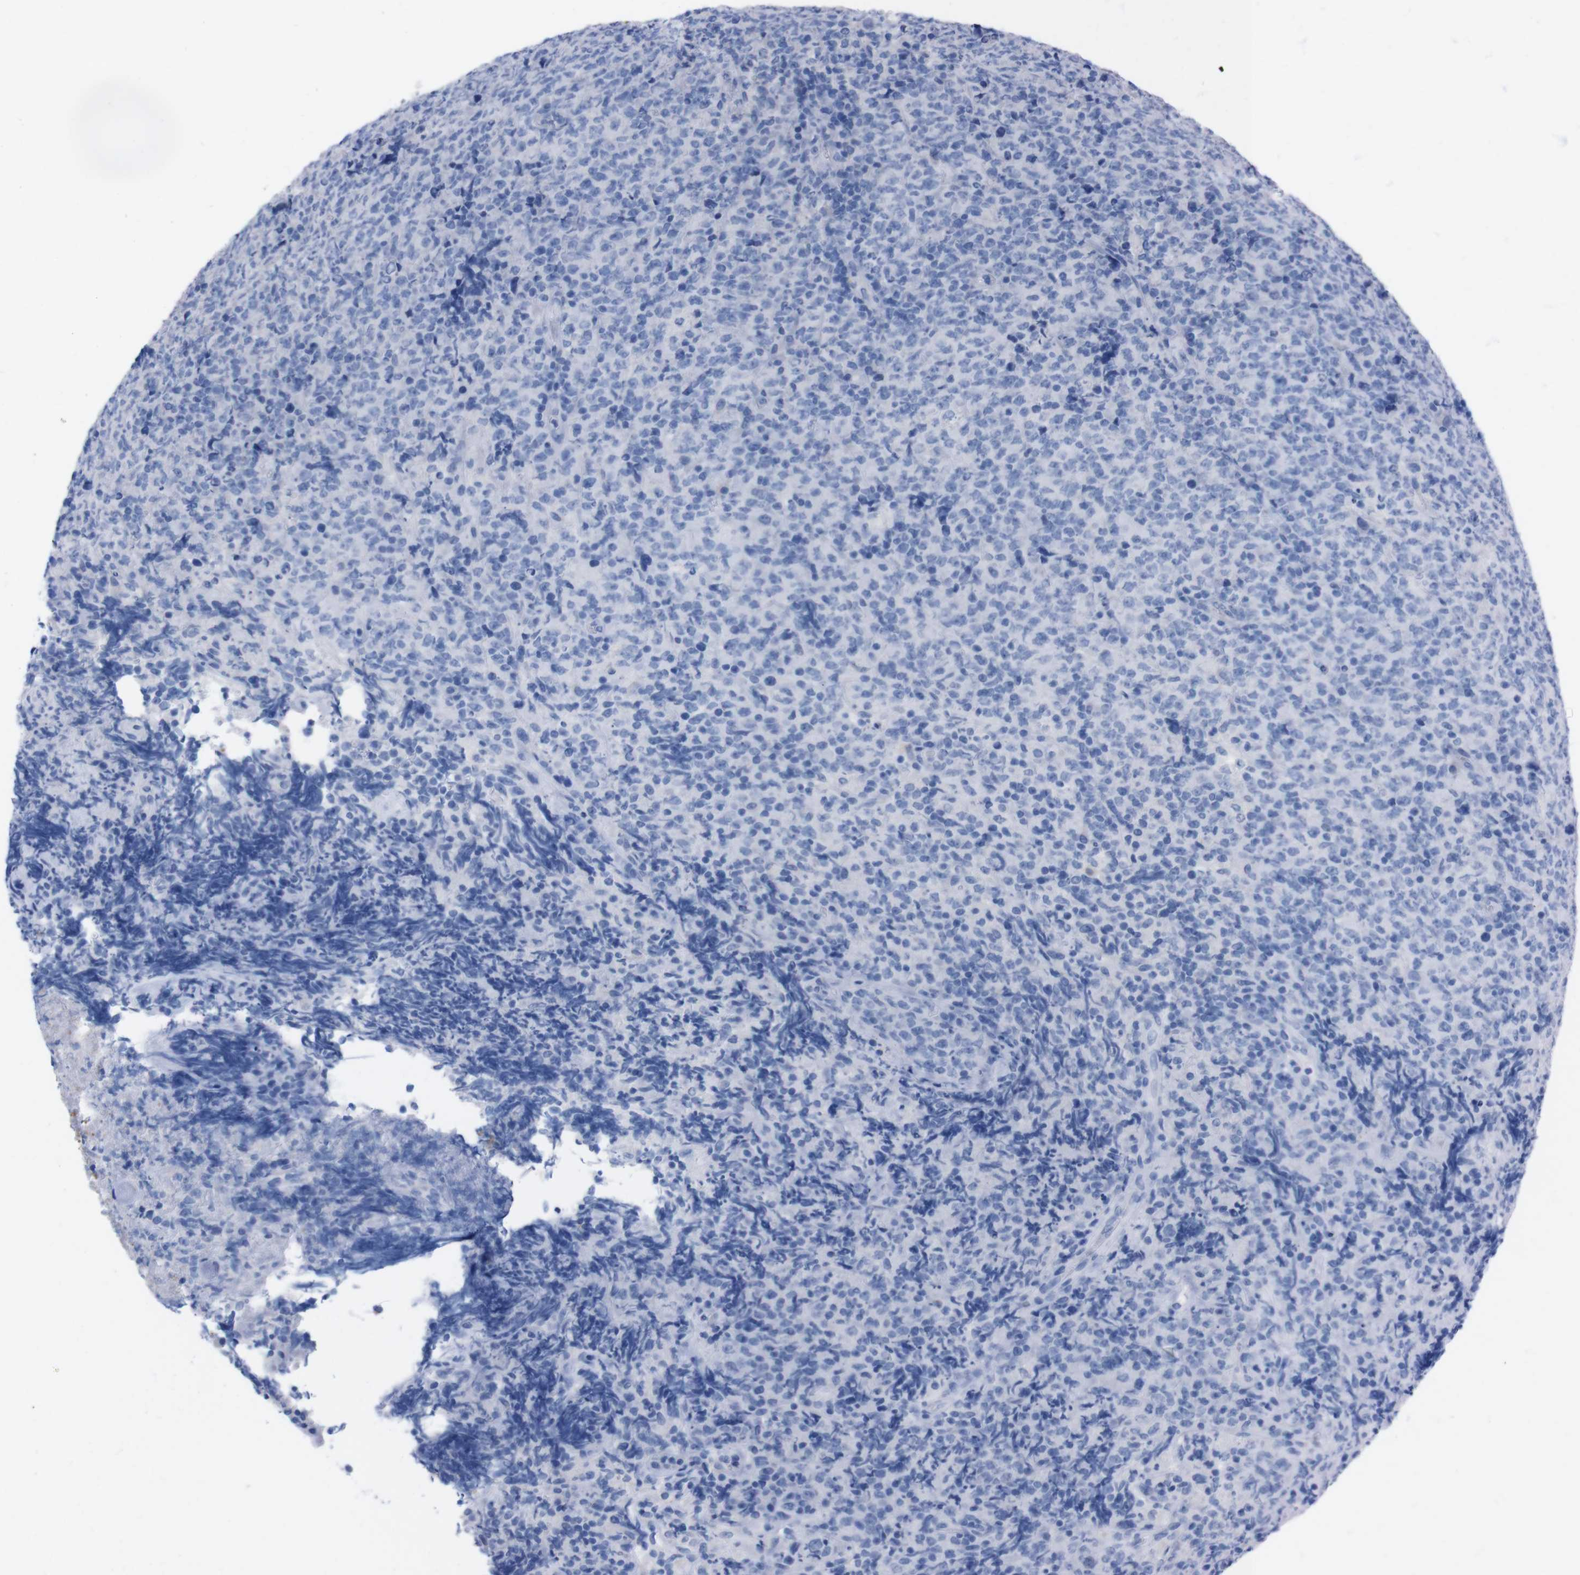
{"staining": {"intensity": "negative", "quantity": "none", "location": "none"}, "tissue": "lymphoma", "cell_type": "Tumor cells", "image_type": "cancer", "snomed": [{"axis": "morphology", "description": "Malignant lymphoma, non-Hodgkin's type, High grade"}, {"axis": "topography", "description": "Tonsil"}], "caption": "High power microscopy micrograph of an immunohistochemistry (IHC) histopathology image of lymphoma, revealing no significant positivity in tumor cells.", "gene": "TMEM243", "patient": {"sex": "female", "age": 36}}